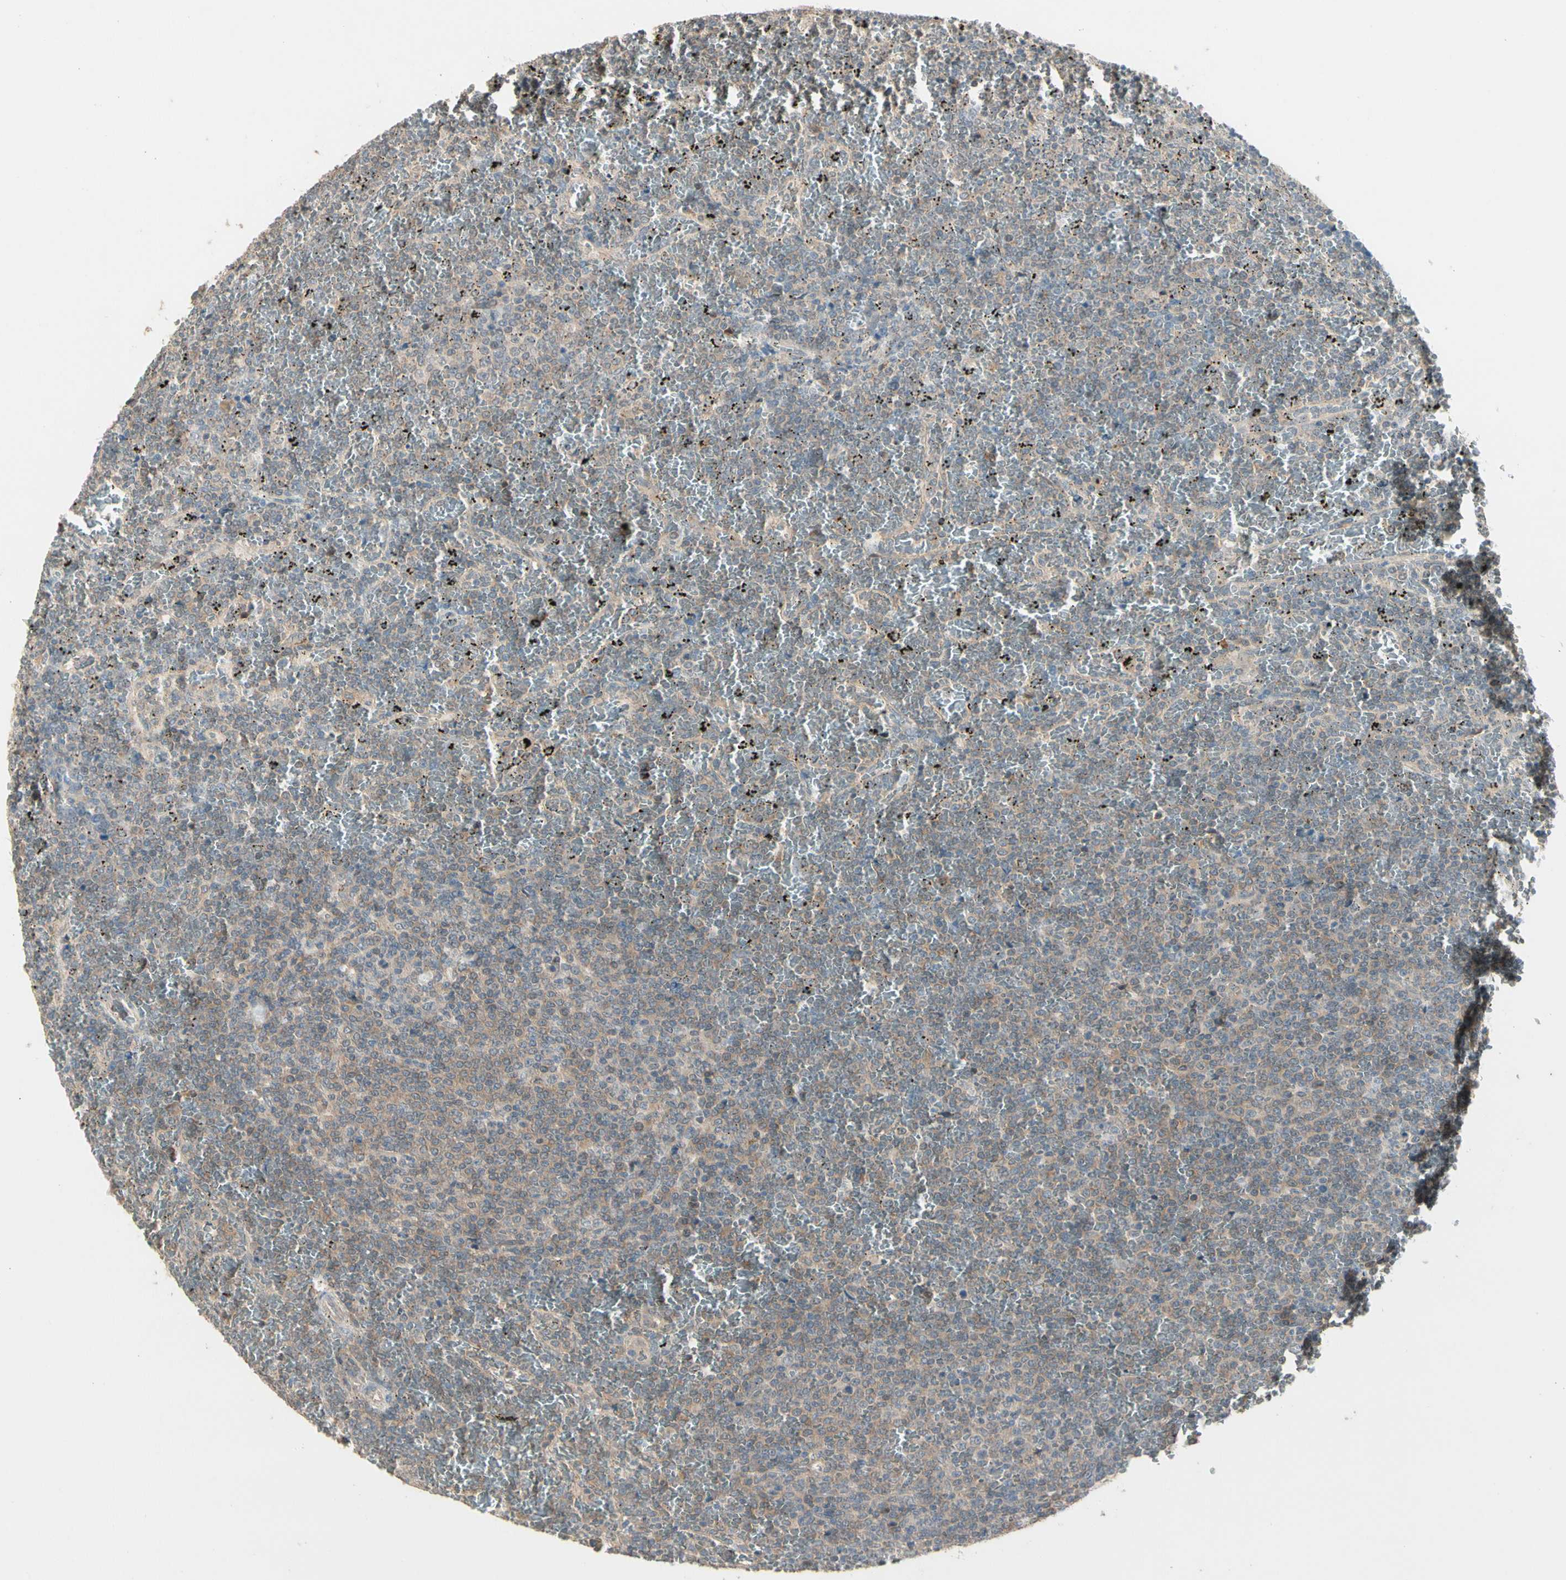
{"staining": {"intensity": "weak", "quantity": ">75%", "location": "cytoplasmic/membranous"}, "tissue": "lymphoma", "cell_type": "Tumor cells", "image_type": "cancer", "snomed": [{"axis": "morphology", "description": "Malignant lymphoma, non-Hodgkin's type, Low grade"}, {"axis": "topography", "description": "Spleen"}], "caption": "This micrograph reveals IHC staining of lymphoma, with low weak cytoplasmic/membranous staining in approximately >75% of tumor cells.", "gene": "ATG4C", "patient": {"sex": "female", "age": 77}}